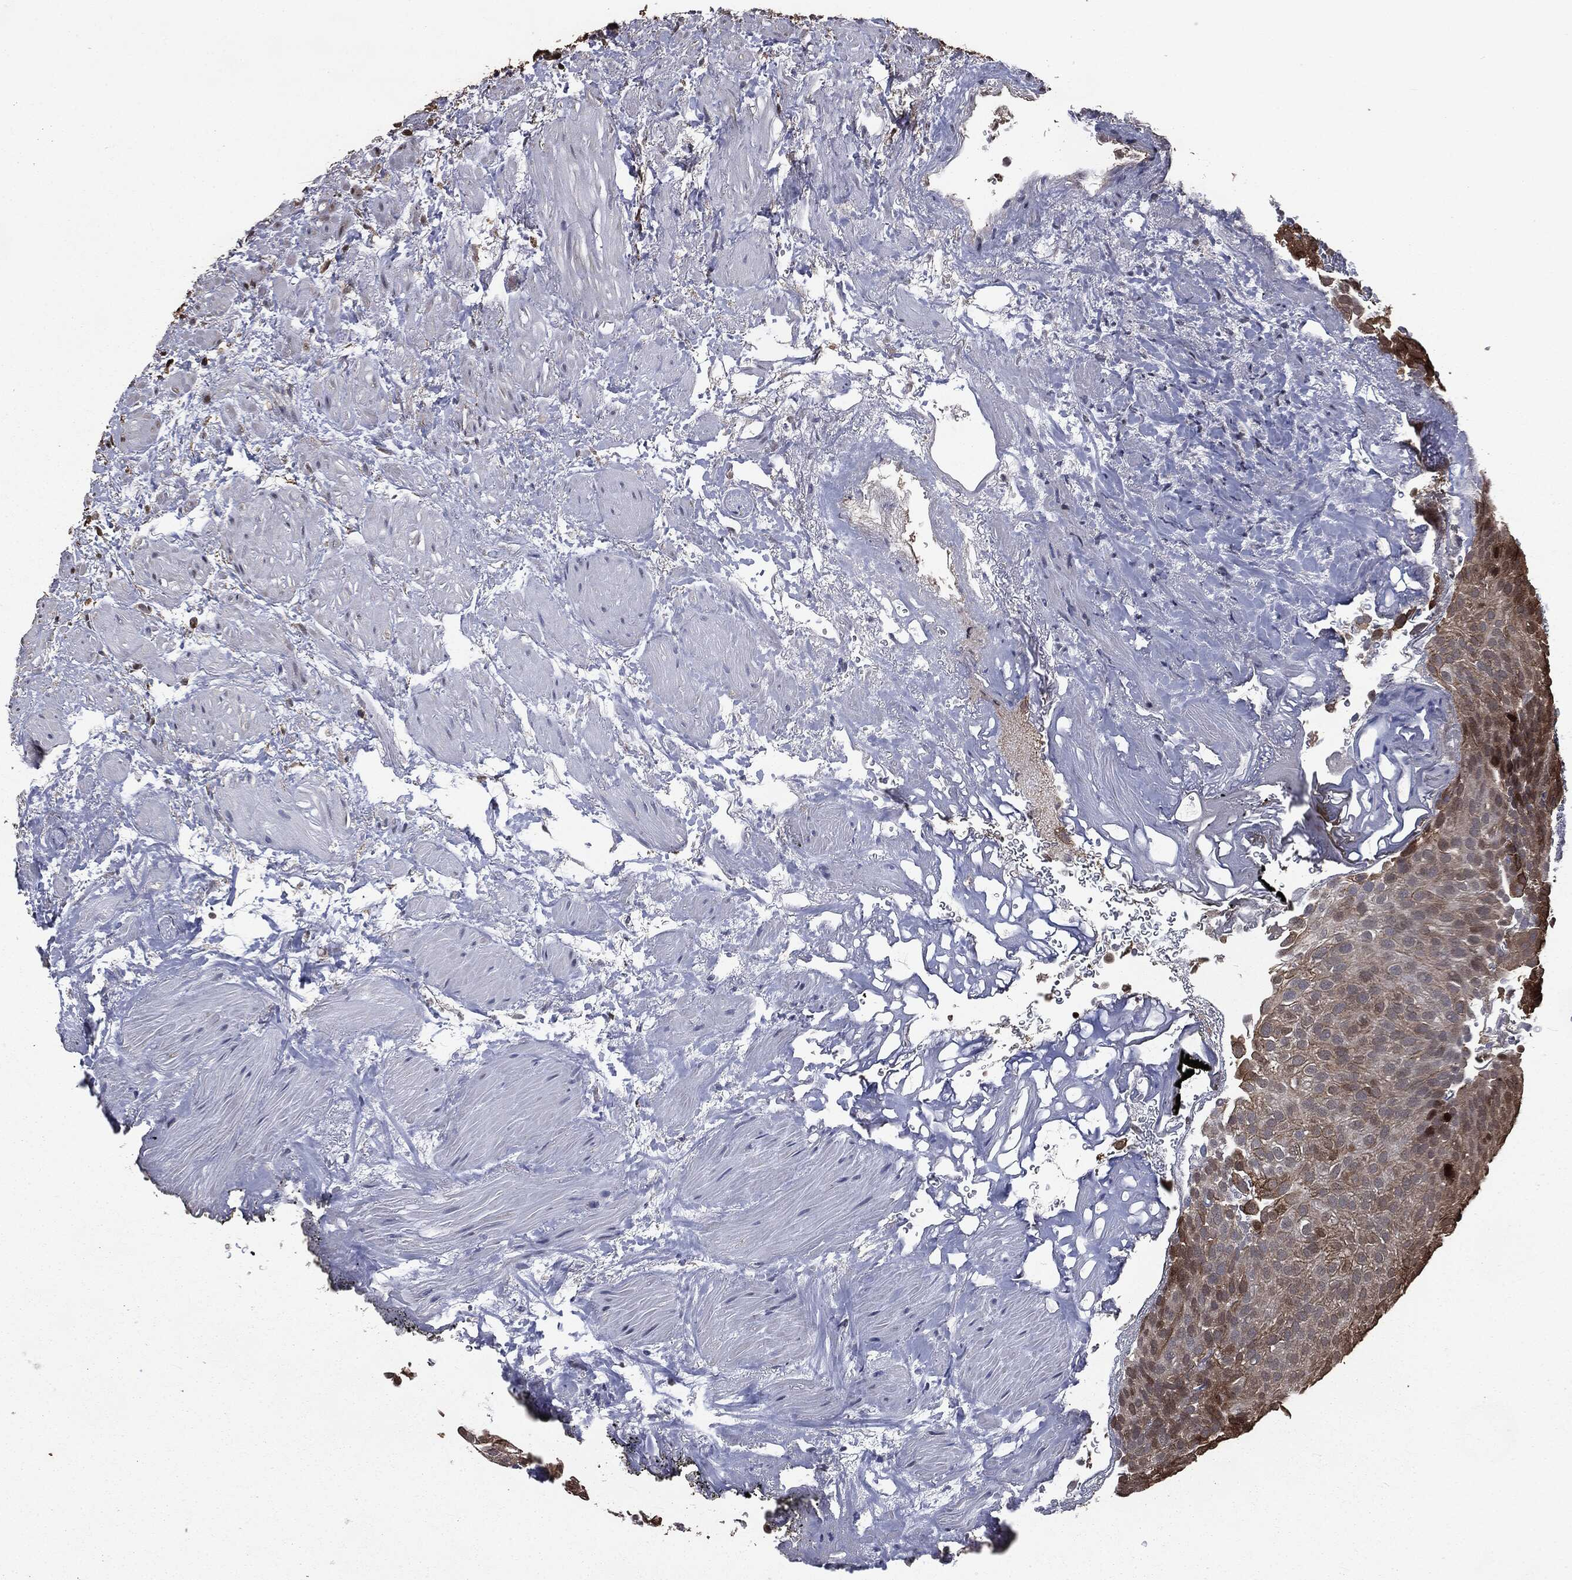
{"staining": {"intensity": "moderate", "quantity": "25%-75%", "location": "nuclear"}, "tissue": "urothelial cancer", "cell_type": "Tumor cells", "image_type": "cancer", "snomed": [{"axis": "morphology", "description": "Urothelial carcinoma, Low grade"}, {"axis": "topography", "description": "Urinary bladder"}], "caption": "Immunohistochemistry (IHC) staining of urothelial carcinoma (low-grade), which demonstrates medium levels of moderate nuclear positivity in about 25%-75% of tumor cells indicating moderate nuclear protein expression. The staining was performed using DAB (3,3'-diaminobenzidine) (brown) for protein detection and nuclei were counterstained in hematoxylin (blue).", "gene": "DVL2", "patient": {"sex": "male", "age": 78}}